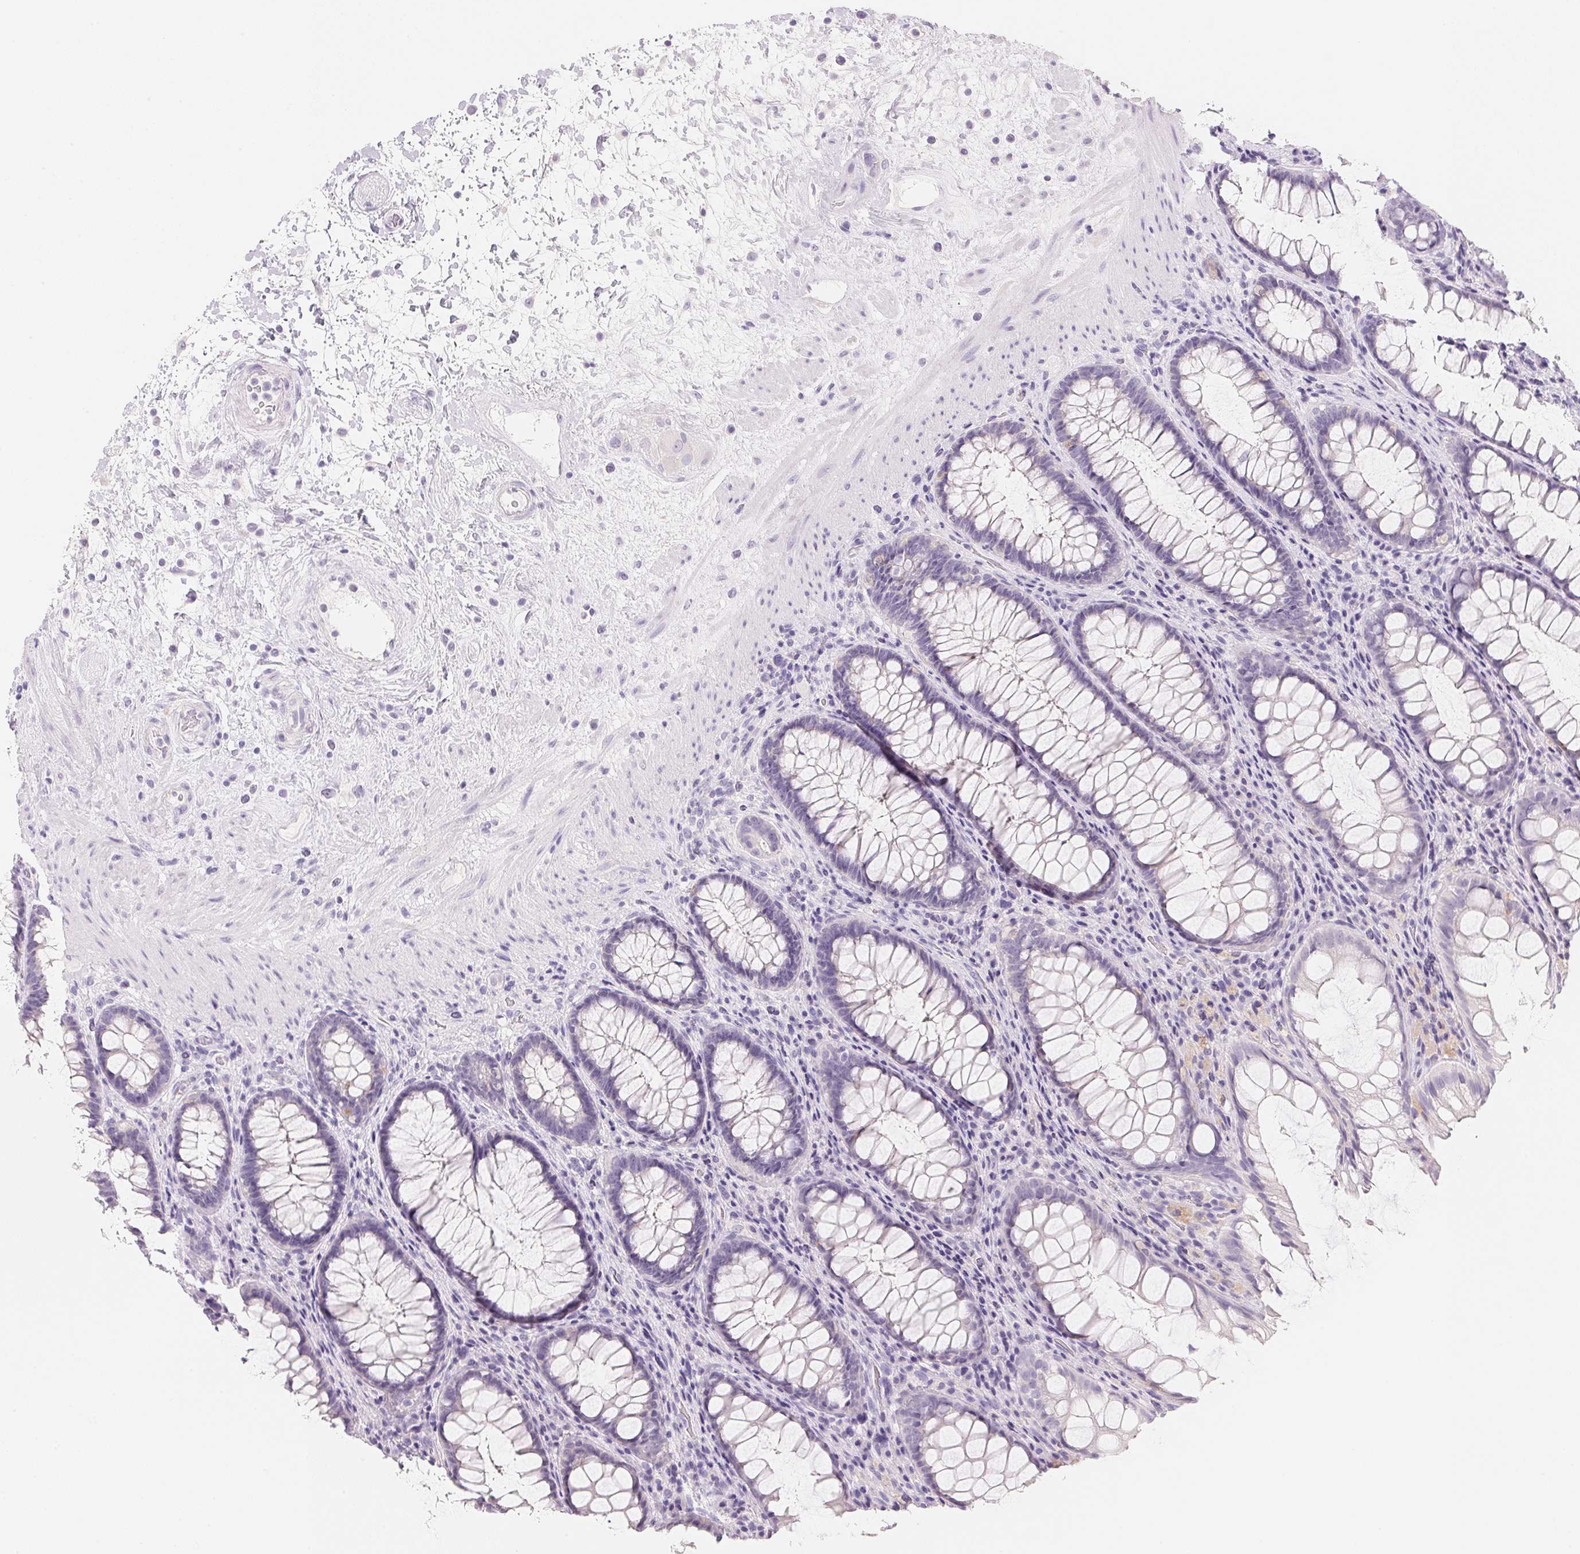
{"staining": {"intensity": "negative", "quantity": "none", "location": "none"}, "tissue": "rectum", "cell_type": "Glandular cells", "image_type": "normal", "snomed": [{"axis": "morphology", "description": "Normal tissue, NOS"}, {"axis": "topography", "description": "Rectum"}], "caption": "Immunohistochemistry (IHC) of normal human rectum exhibits no expression in glandular cells. (DAB (3,3'-diaminobenzidine) IHC, high magnification).", "gene": "ACP3", "patient": {"sex": "male", "age": 72}}